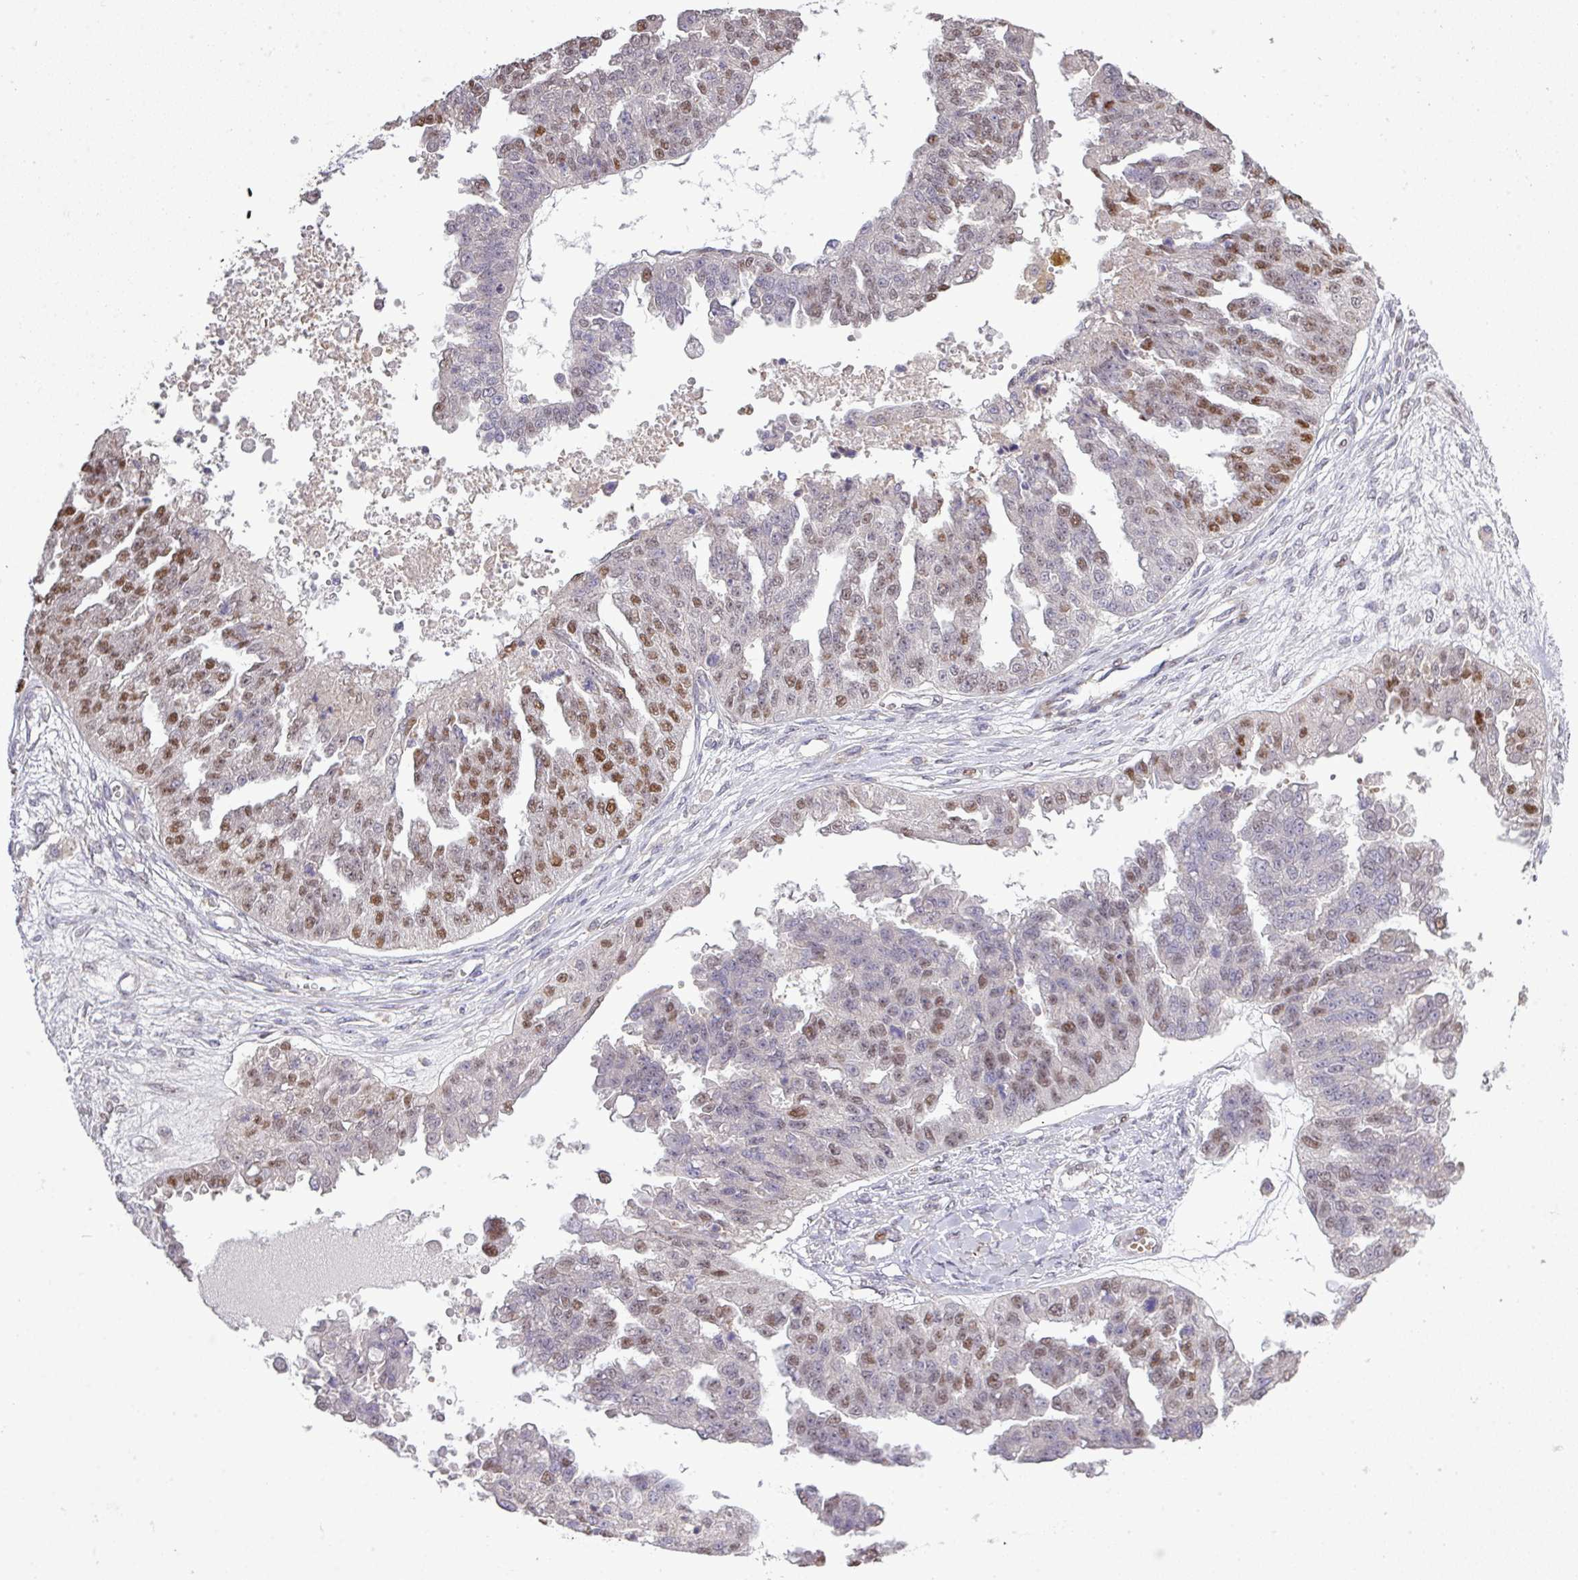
{"staining": {"intensity": "moderate", "quantity": "25%-75%", "location": "nuclear"}, "tissue": "ovarian cancer", "cell_type": "Tumor cells", "image_type": "cancer", "snomed": [{"axis": "morphology", "description": "Cystadenocarcinoma, serous, NOS"}, {"axis": "topography", "description": "Ovary"}], "caption": "Brown immunohistochemical staining in human ovarian cancer shows moderate nuclear staining in about 25%-75% of tumor cells.", "gene": "TPRA1", "patient": {"sex": "female", "age": 58}}